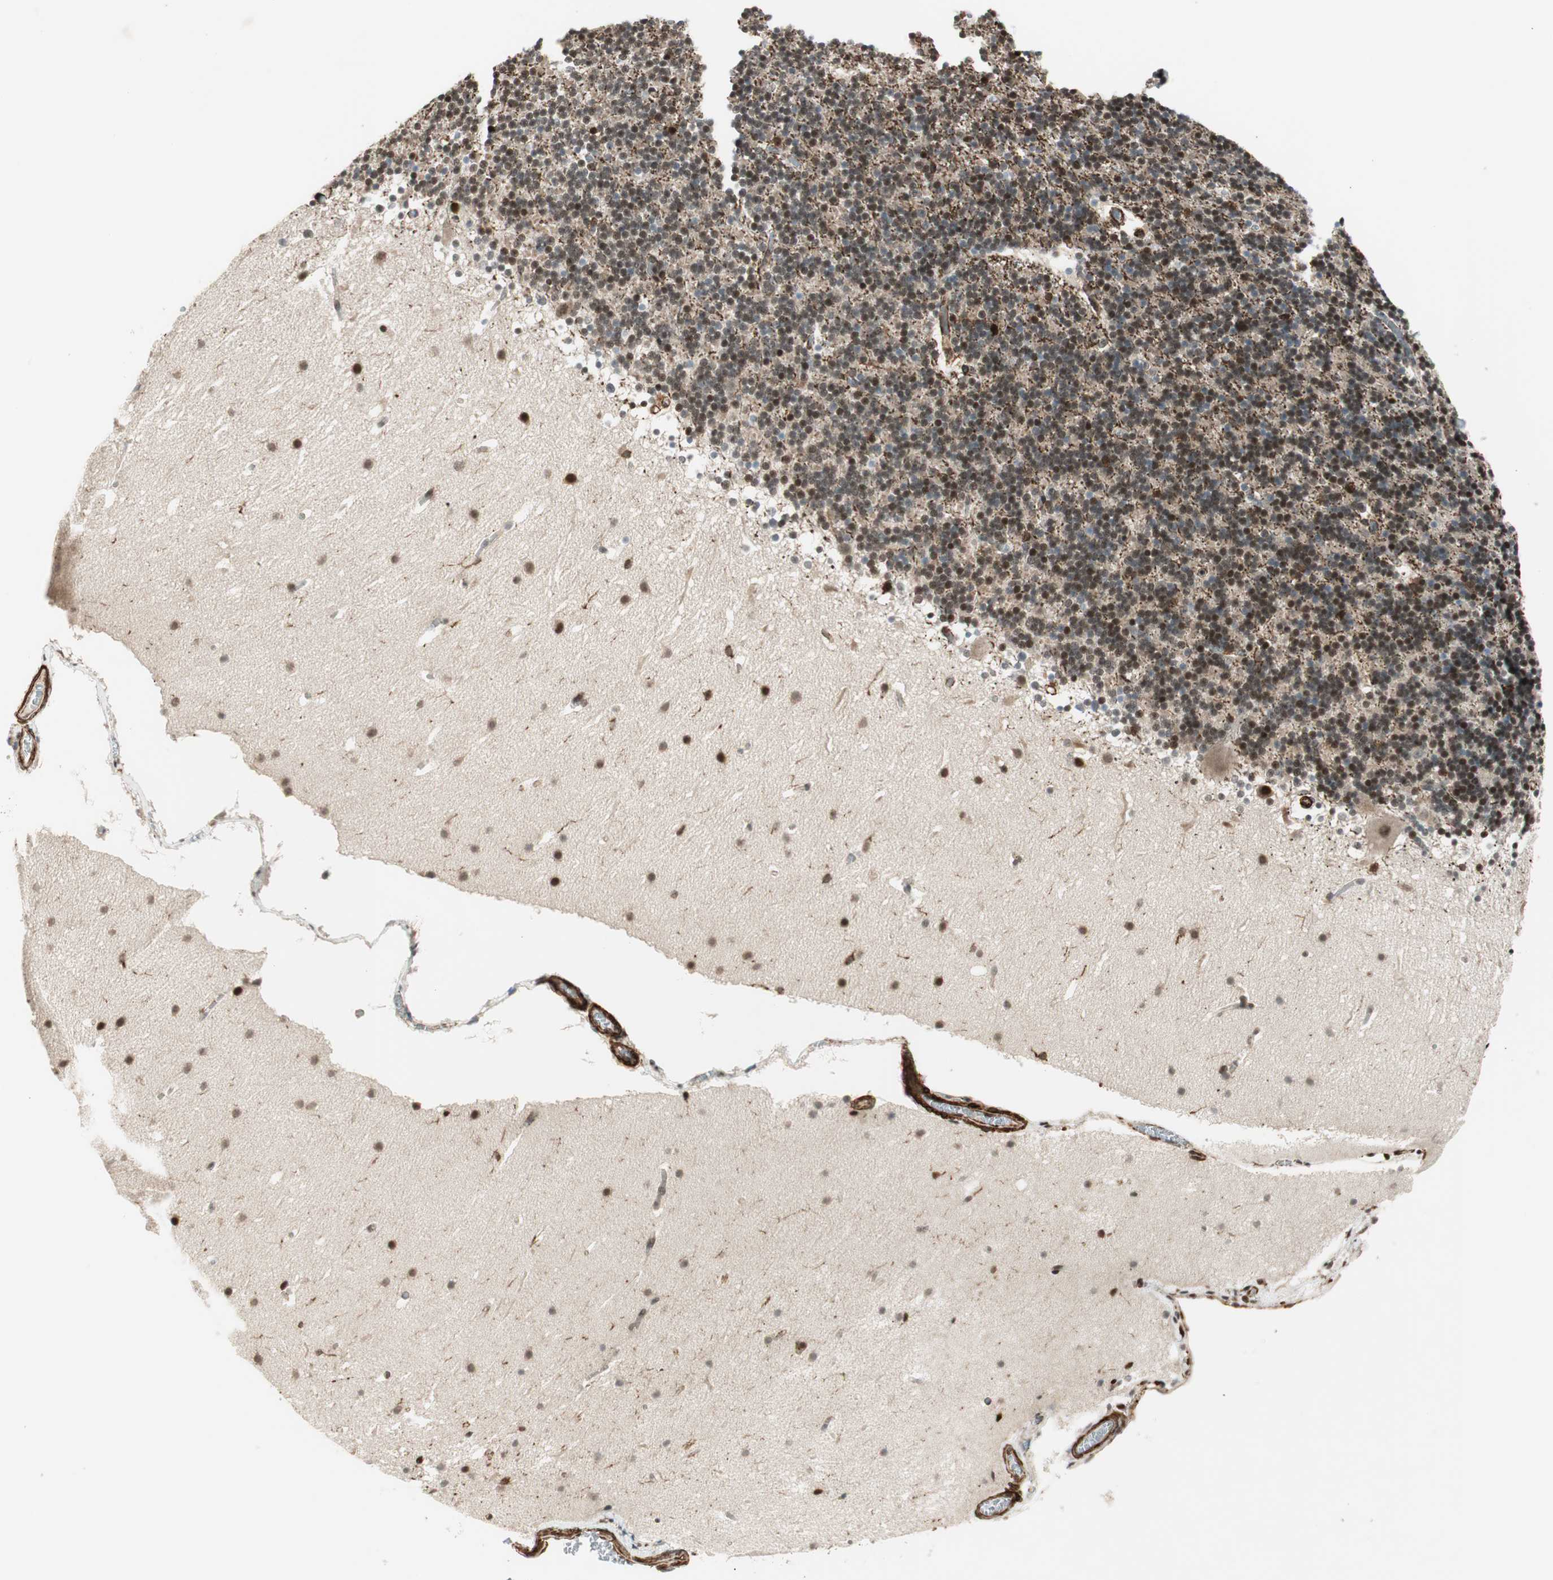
{"staining": {"intensity": "moderate", "quantity": "25%-75%", "location": "nuclear"}, "tissue": "cerebellum", "cell_type": "Cells in granular layer", "image_type": "normal", "snomed": [{"axis": "morphology", "description": "Normal tissue, NOS"}, {"axis": "topography", "description": "Cerebellum"}], "caption": "A high-resolution micrograph shows IHC staining of normal cerebellum, which exhibits moderate nuclear positivity in approximately 25%-75% of cells in granular layer. Nuclei are stained in blue.", "gene": "CDK19", "patient": {"sex": "male", "age": 45}}